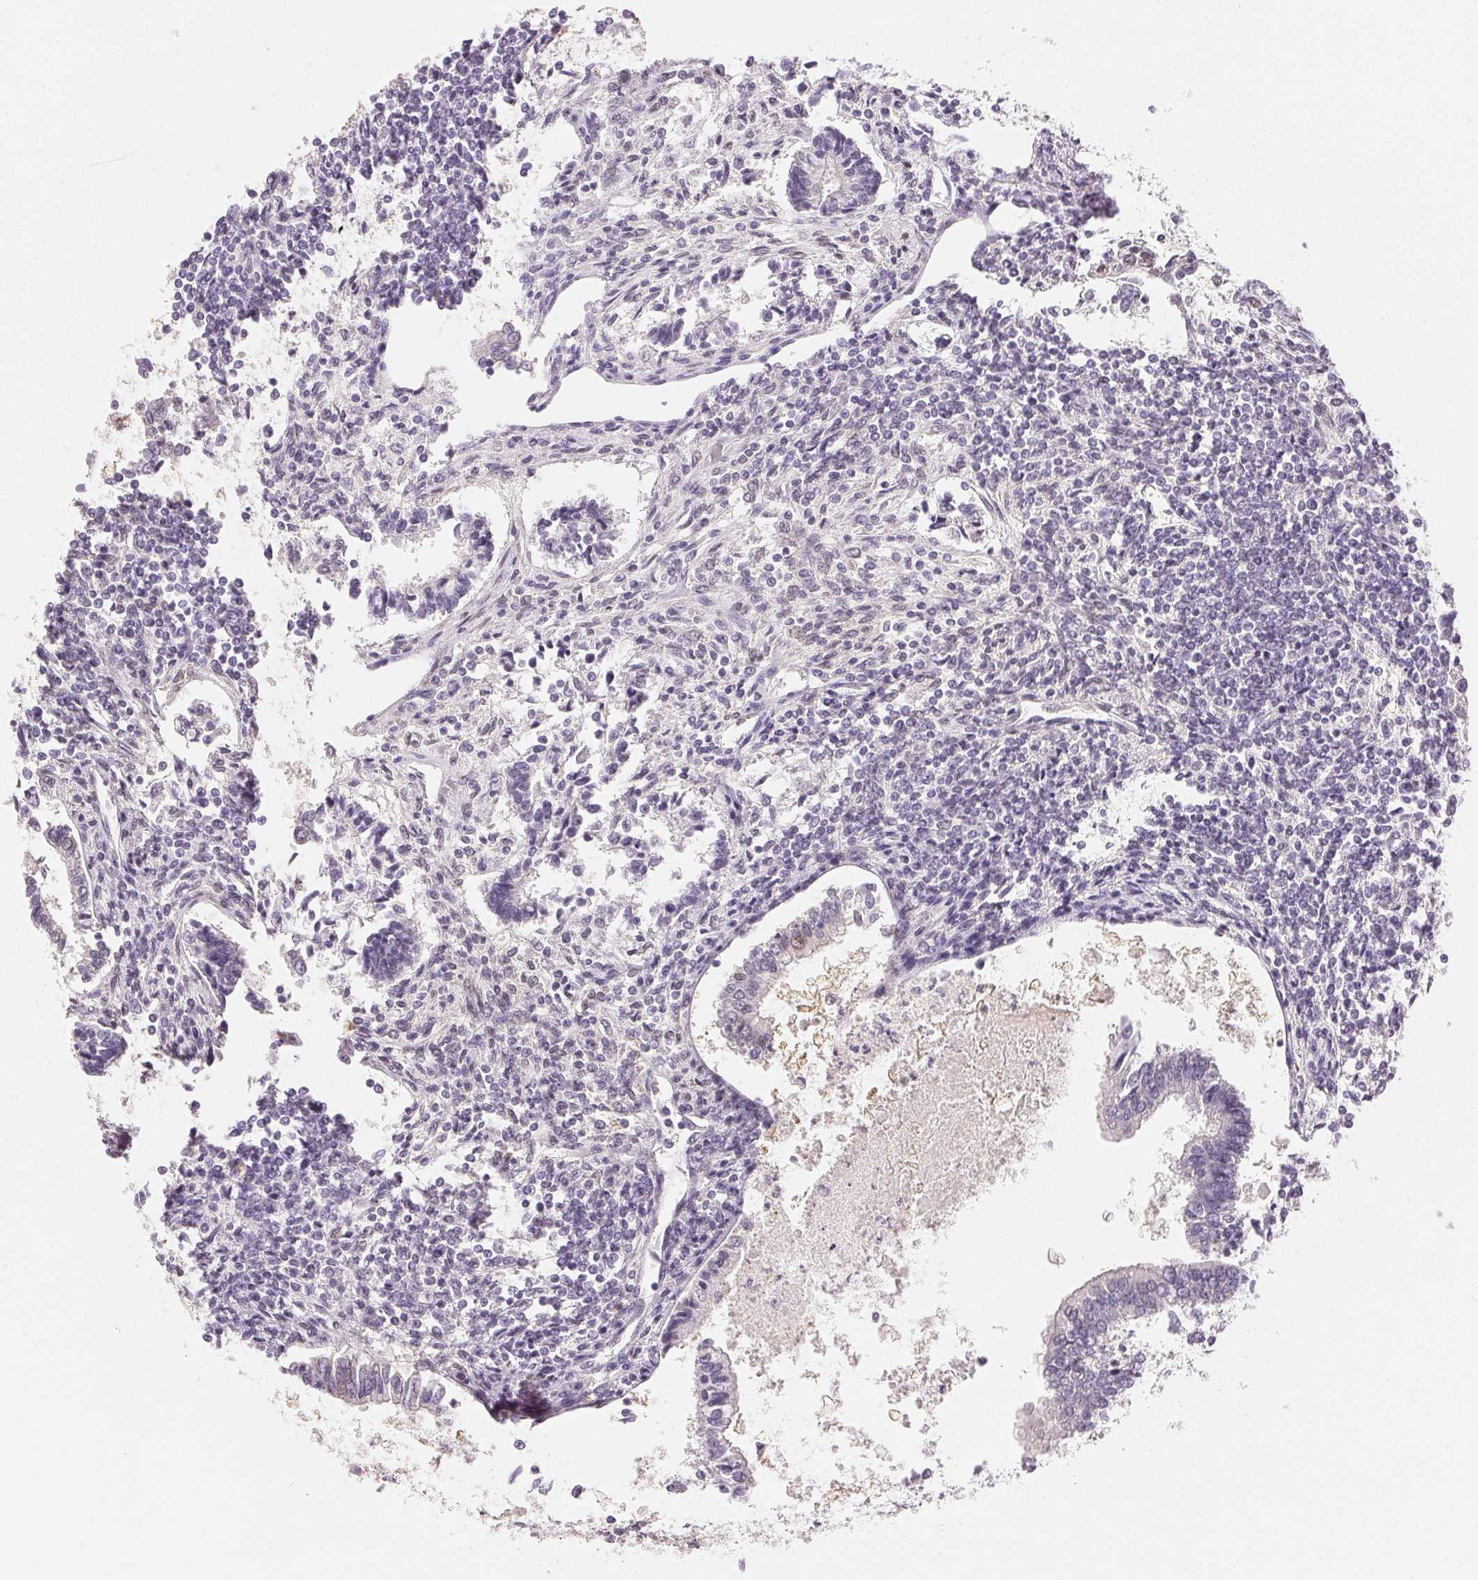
{"staining": {"intensity": "negative", "quantity": "none", "location": "none"}, "tissue": "testis cancer", "cell_type": "Tumor cells", "image_type": "cancer", "snomed": [{"axis": "morphology", "description": "Carcinoma, Embryonal, NOS"}, {"axis": "topography", "description": "Testis"}], "caption": "Human embryonal carcinoma (testis) stained for a protein using IHC shows no expression in tumor cells.", "gene": "MAP1LC3A", "patient": {"sex": "male", "age": 37}}